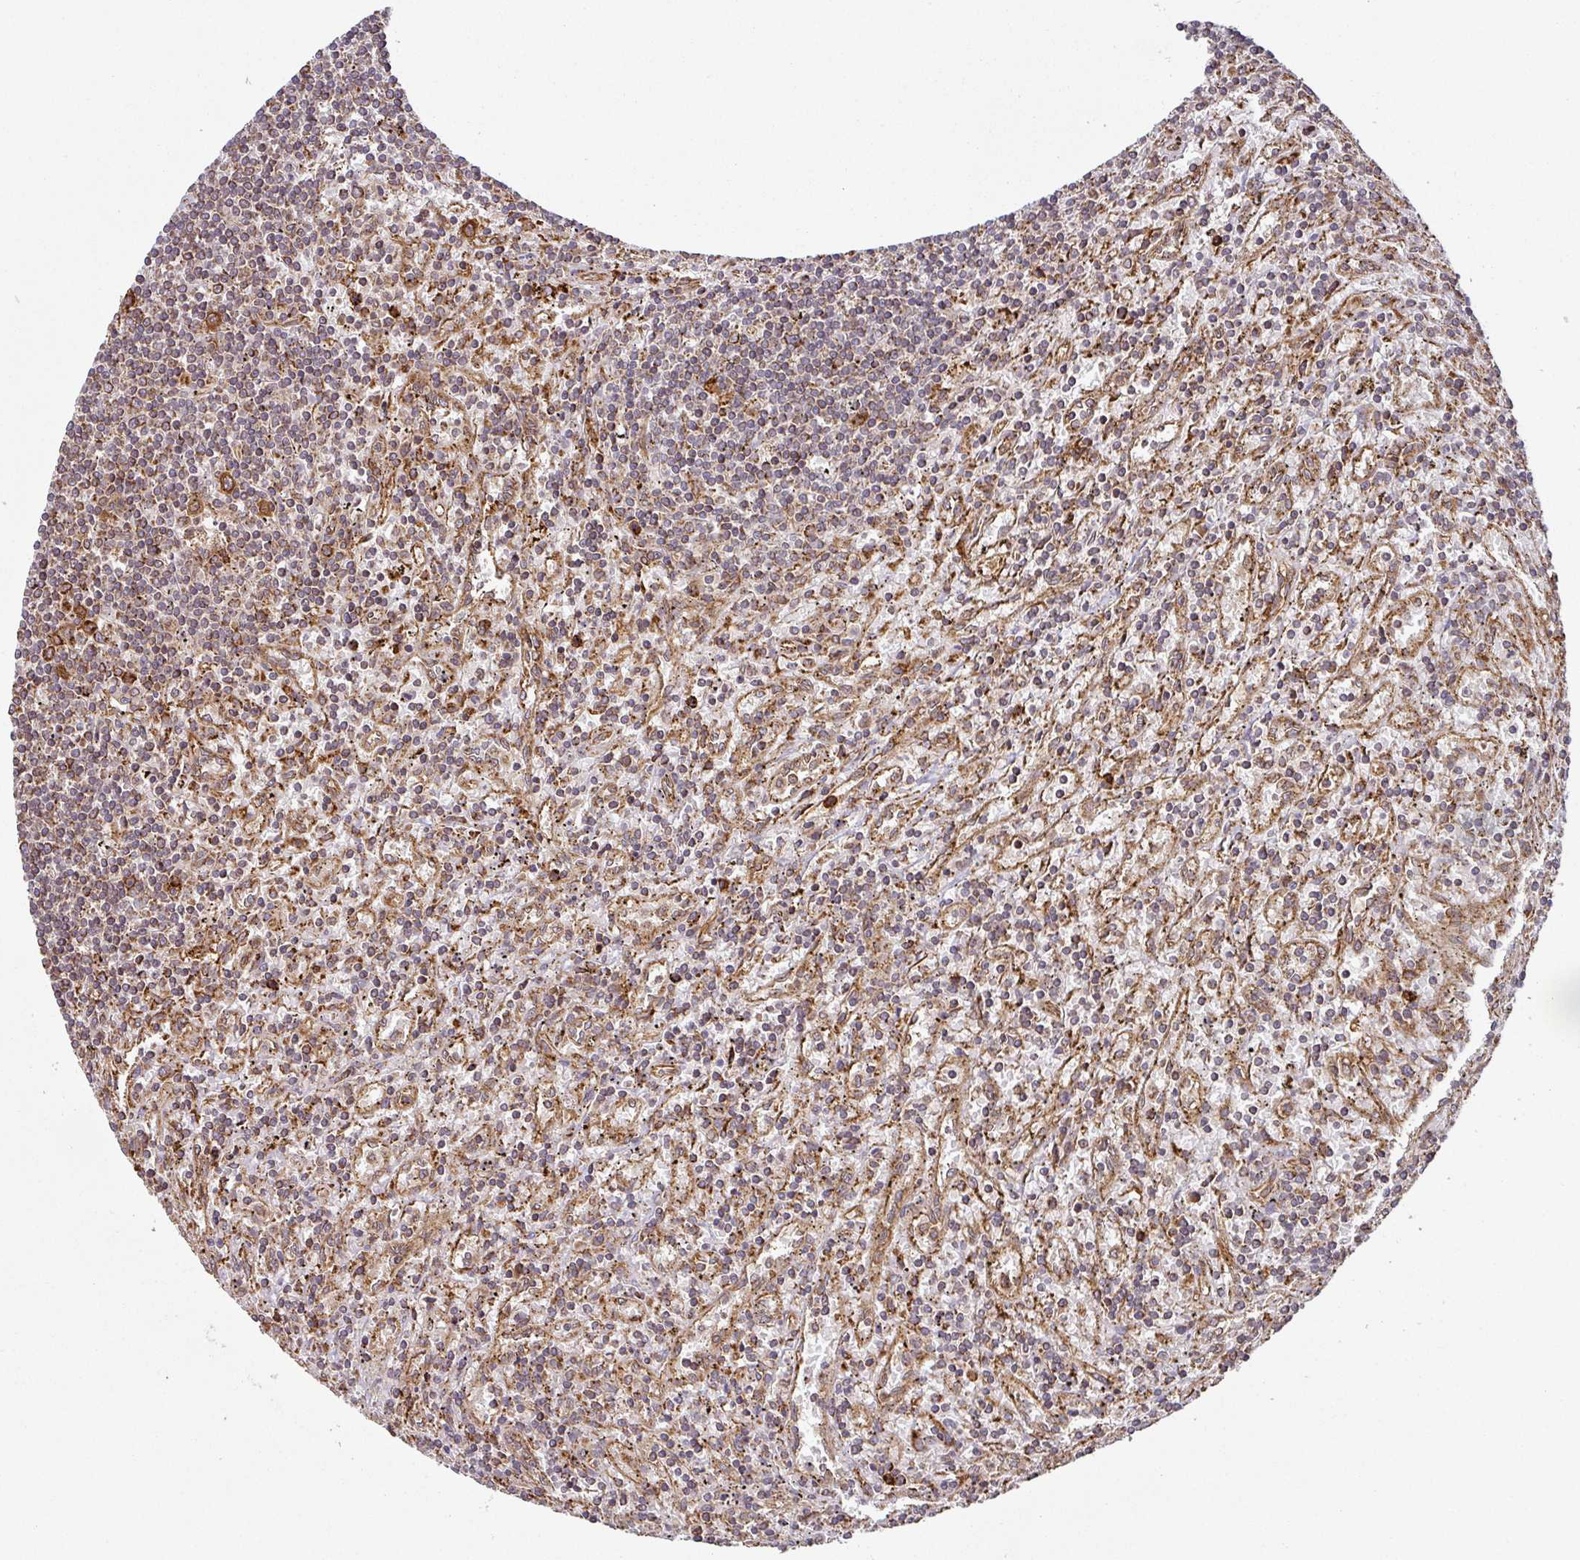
{"staining": {"intensity": "moderate", "quantity": ">75%", "location": "cytoplasmic/membranous"}, "tissue": "lymphoma", "cell_type": "Tumor cells", "image_type": "cancer", "snomed": [{"axis": "morphology", "description": "Malignant lymphoma, non-Hodgkin's type, Low grade"}, {"axis": "topography", "description": "Spleen"}], "caption": "Immunohistochemical staining of human malignant lymphoma, non-Hodgkin's type (low-grade) demonstrates medium levels of moderate cytoplasmic/membranous protein staining in about >75% of tumor cells. (IHC, brightfield microscopy, high magnification).", "gene": "TRAP1", "patient": {"sex": "male", "age": 76}}